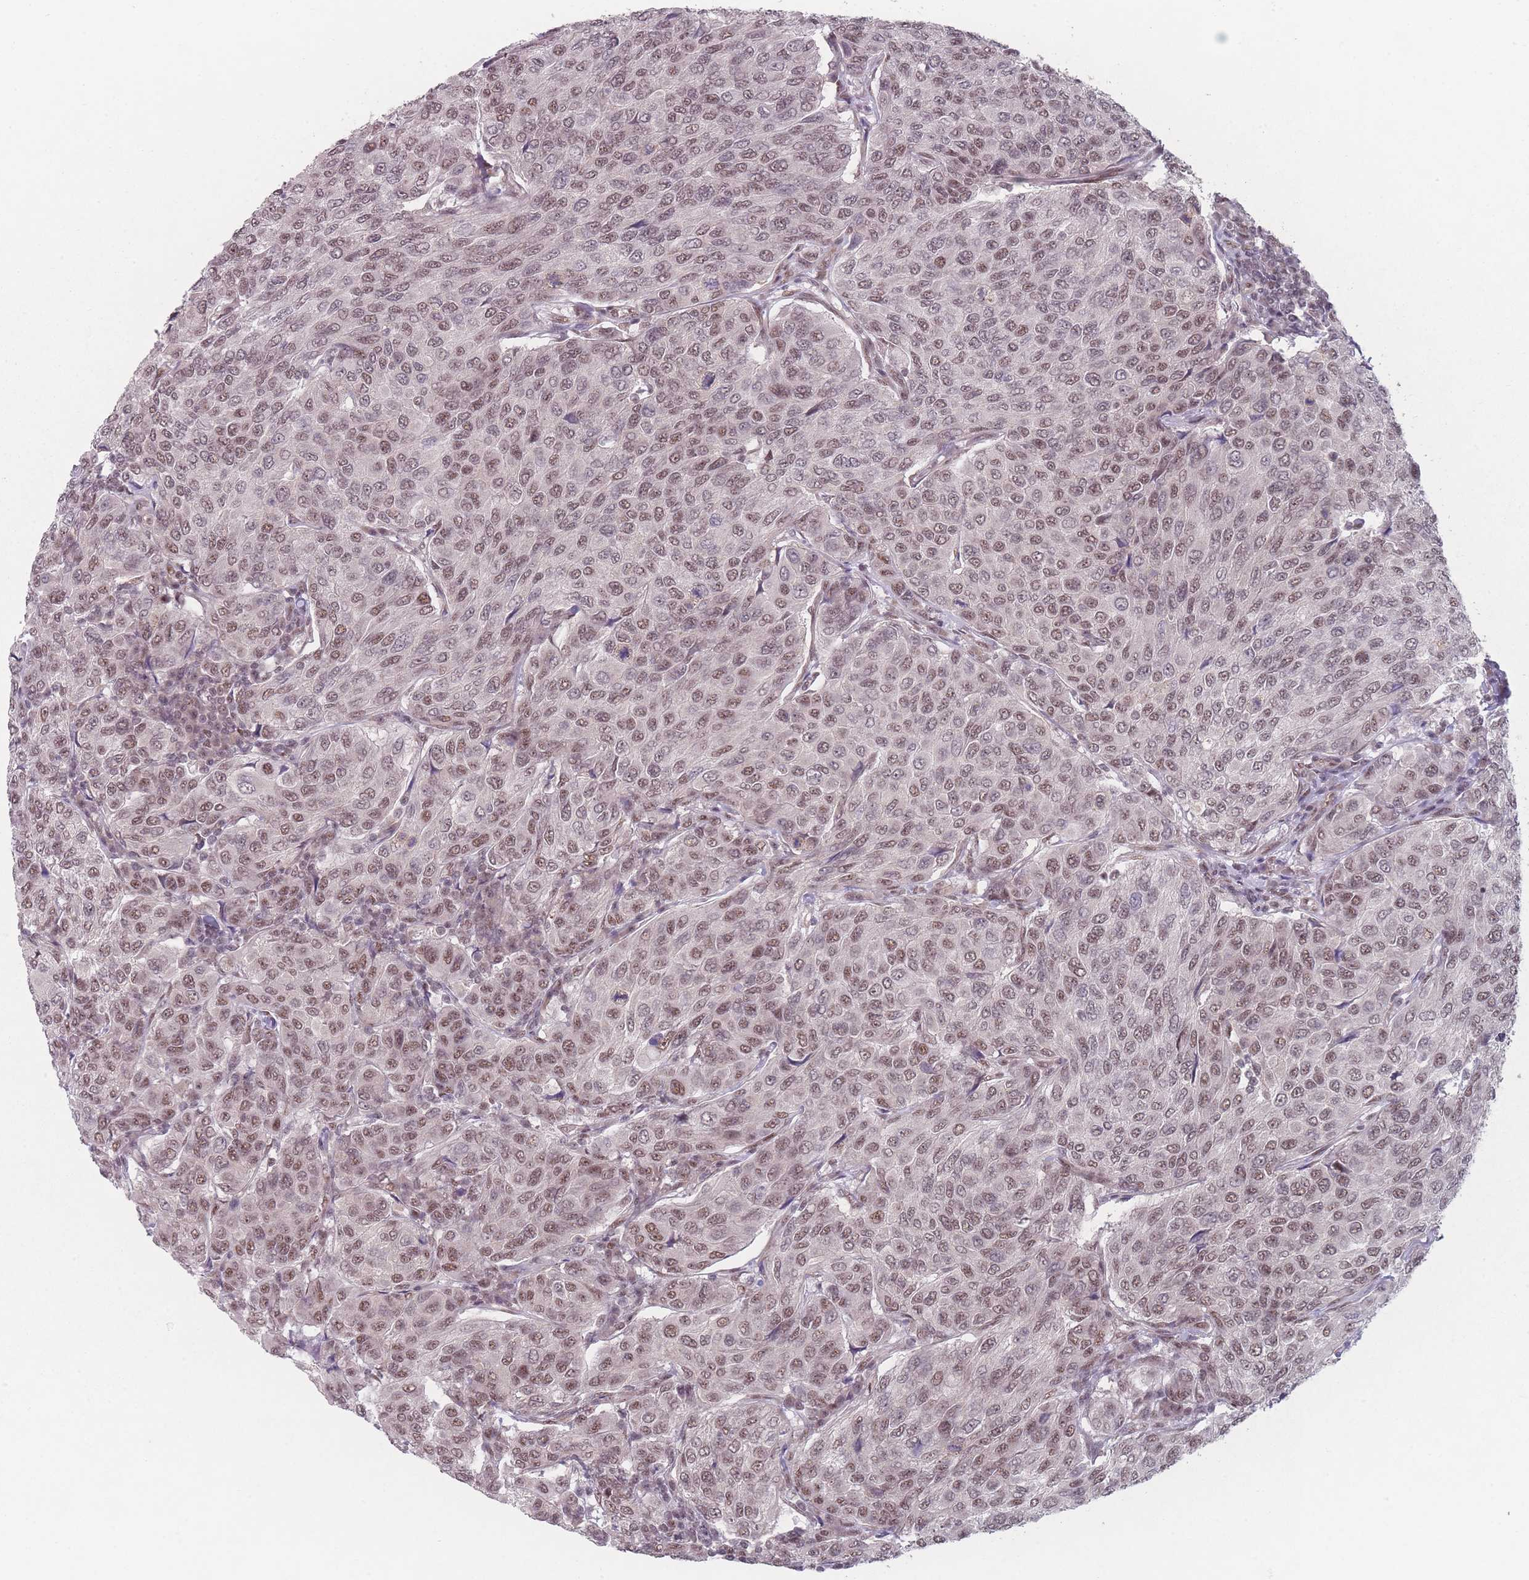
{"staining": {"intensity": "moderate", "quantity": ">75%", "location": "nuclear"}, "tissue": "breast cancer", "cell_type": "Tumor cells", "image_type": "cancer", "snomed": [{"axis": "morphology", "description": "Duct carcinoma"}, {"axis": "topography", "description": "Breast"}], "caption": "Protein staining shows moderate nuclear expression in about >75% of tumor cells in breast intraductal carcinoma. The staining is performed using DAB brown chromogen to label protein expression. The nuclei are counter-stained blue using hematoxylin.", "gene": "ZC3H14", "patient": {"sex": "female", "age": 55}}